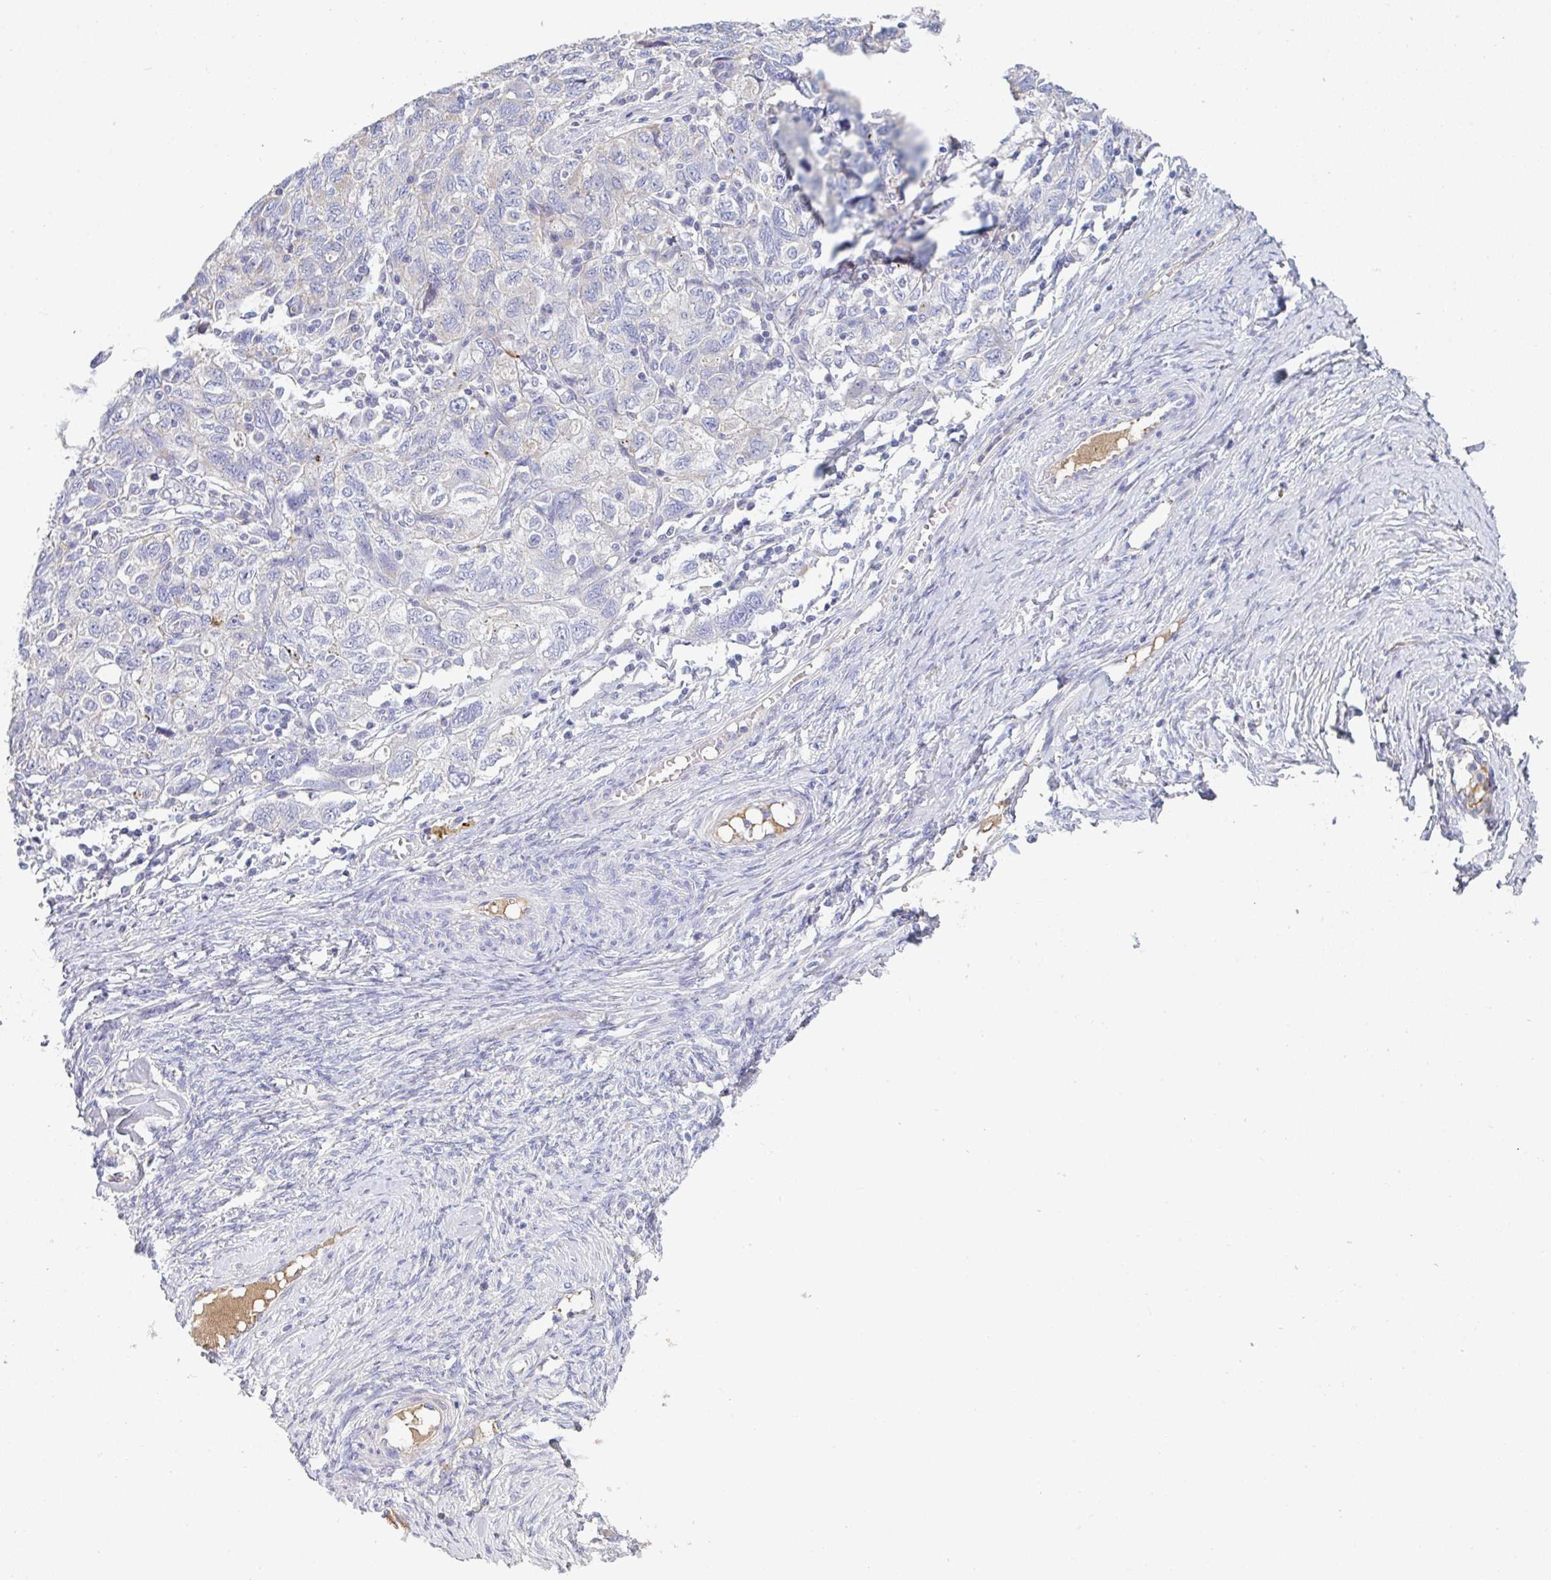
{"staining": {"intensity": "negative", "quantity": "none", "location": "none"}, "tissue": "ovarian cancer", "cell_type": "Tumor cells", "image_type": "cancer", "snomed": [{"axis": "morphology", "description": "Carcinoma, NOS"}, {"axis": "morphology", "description": "Cystadenocarcinoma, serous, NOS"}, {"axis": "topography", "description": "Ovary"}], "caption": "Photomicrograph shows no significant protein staining in tumor cells of ovarian carcinoma.", "gene": "HGFAC", "patient": {"sex": "female", "age": 69}}